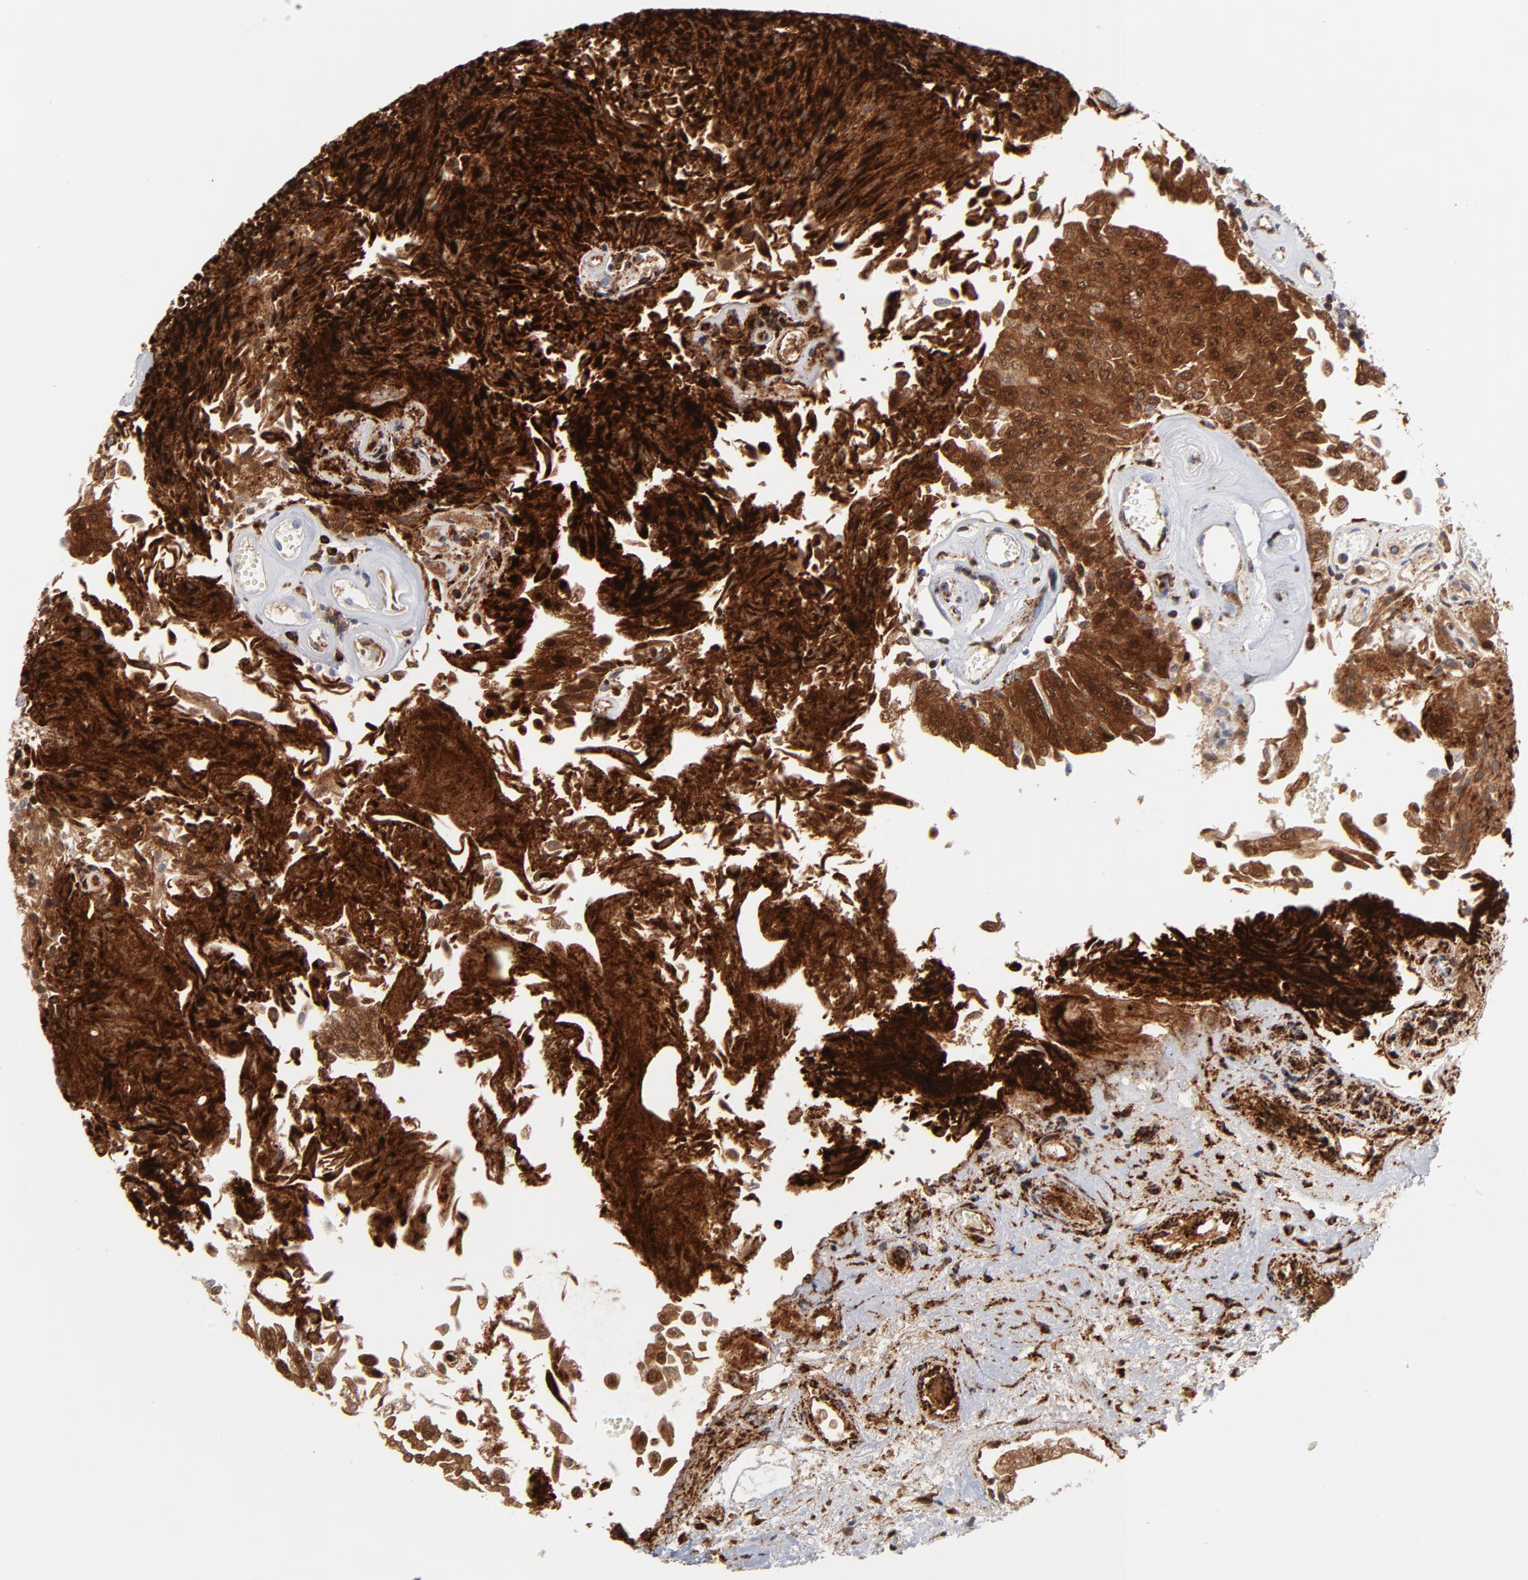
{"staining": {"intensity": "strong", "quantity": ">75%", "location": "cytoplasmic/membranous,nuclear"}, "tissue": "urothelial cancer", "cell_type": "Tumor cells", "image_type": "cancer", "snomed": [{"axis": "morphology", "description": "Urothelial carcinoma, Low grade"}, {"axis": "topography", "description": "Urinary bladder"}], "caption": "Immunohistochemistry photomicrograph of human urothelial carcinoma (low-grade) stained for a protein (brown), which displays high levels of strong cytoplasmic/membranous and nuclear positivity in approximately >75% of tumor cells.", "gene": "DIABLO", "patient": {"sex": "male", "age": 86}}